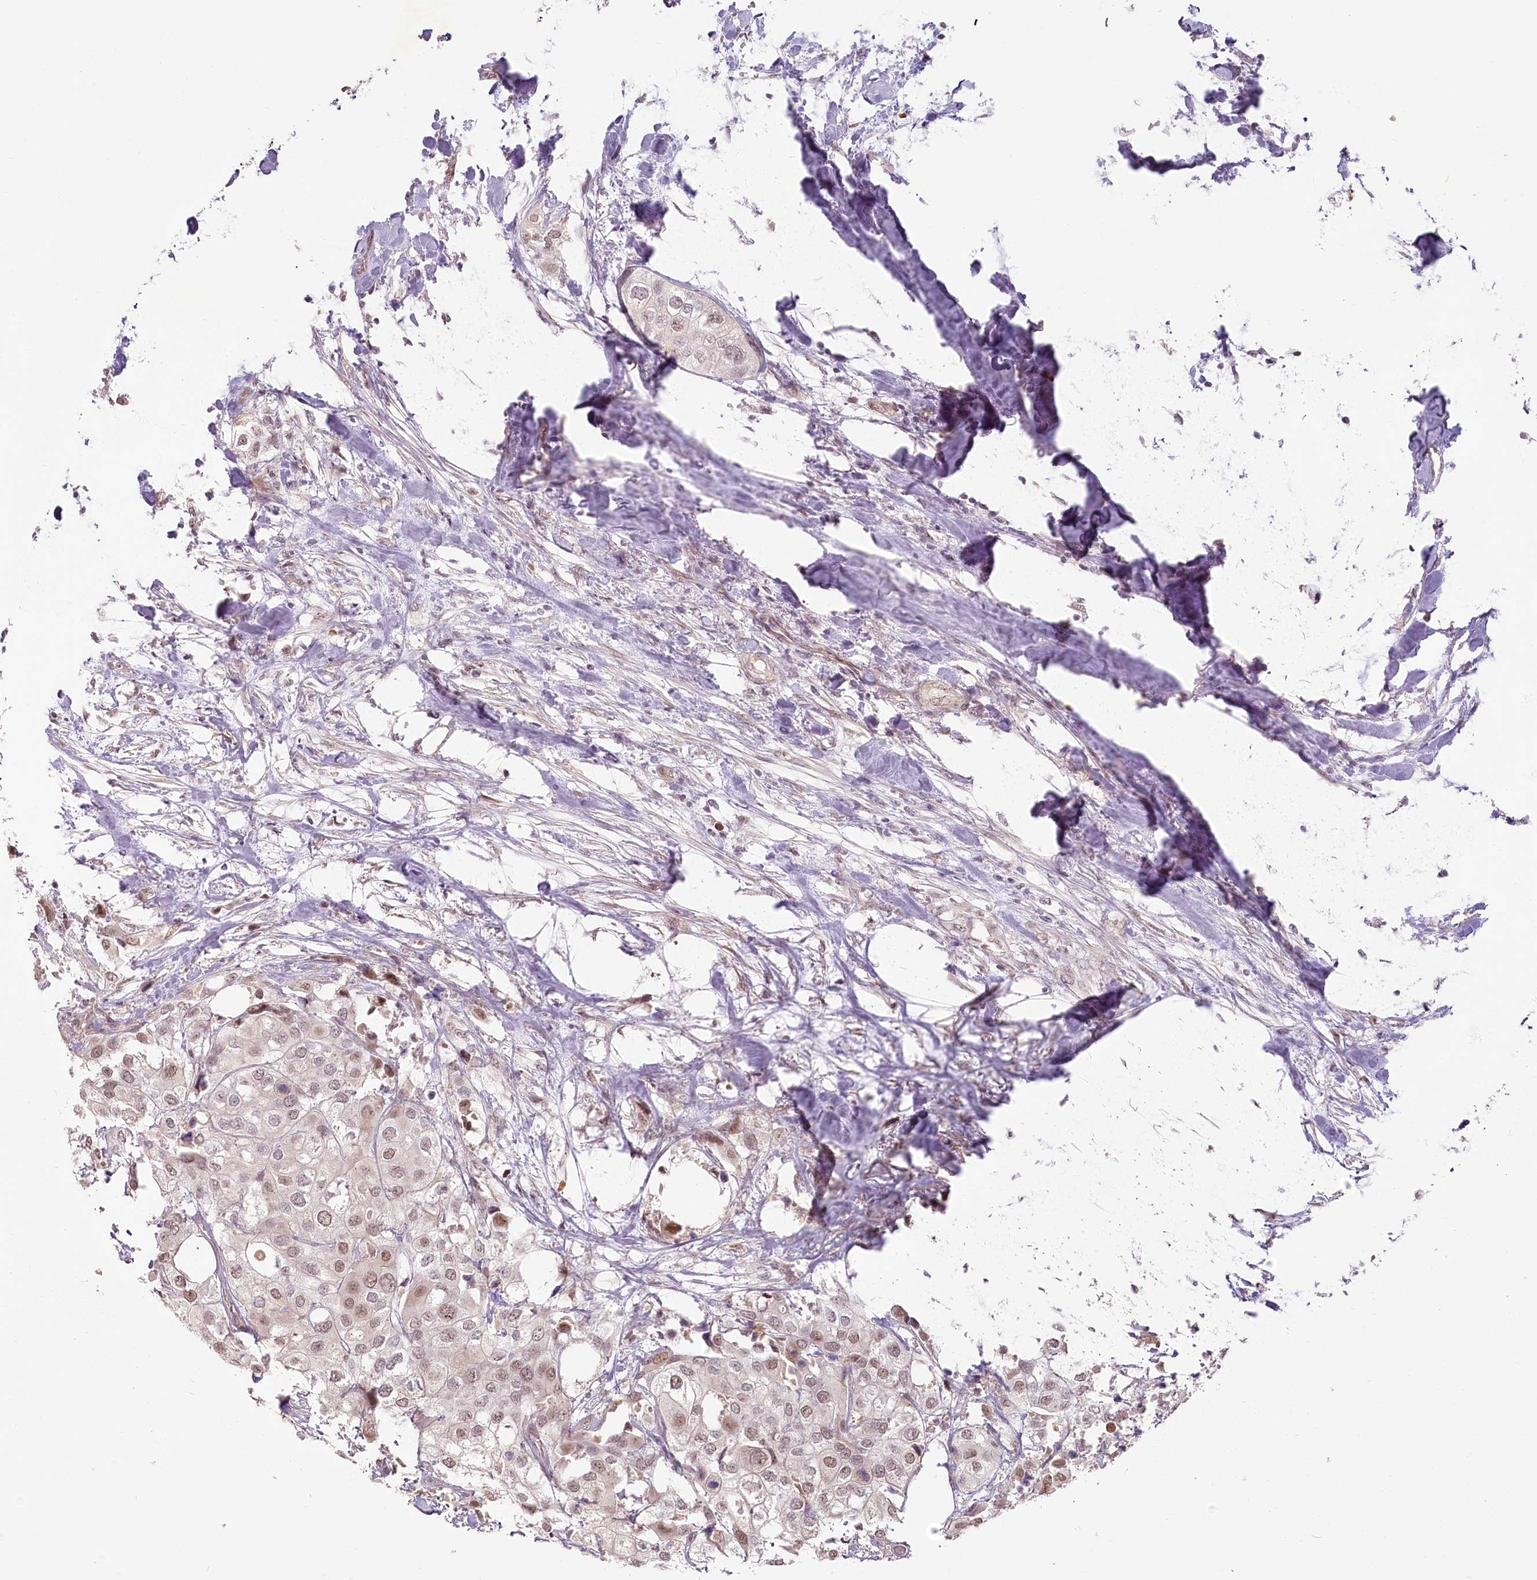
{"staining": {"intensity": "weak", "quantity": ">75%", "location": "nuclear"}, "tissue": "urothelial cancer", "cell_type": "Tumor cells", "image_type": "cancer", "snomed": [{"axis": "morphology", "description": "Urothelial carcinoma, High grade"}, {"axis": "topography", "description": "Urinary bladder"}], "caption": "A brown stain shows weak nuclear staining of a protein in human urothelial carcinoma (high-grade) tumor cells.", "gene": "EXOSC7", "patient": {"sex": "male", "age": 64}}